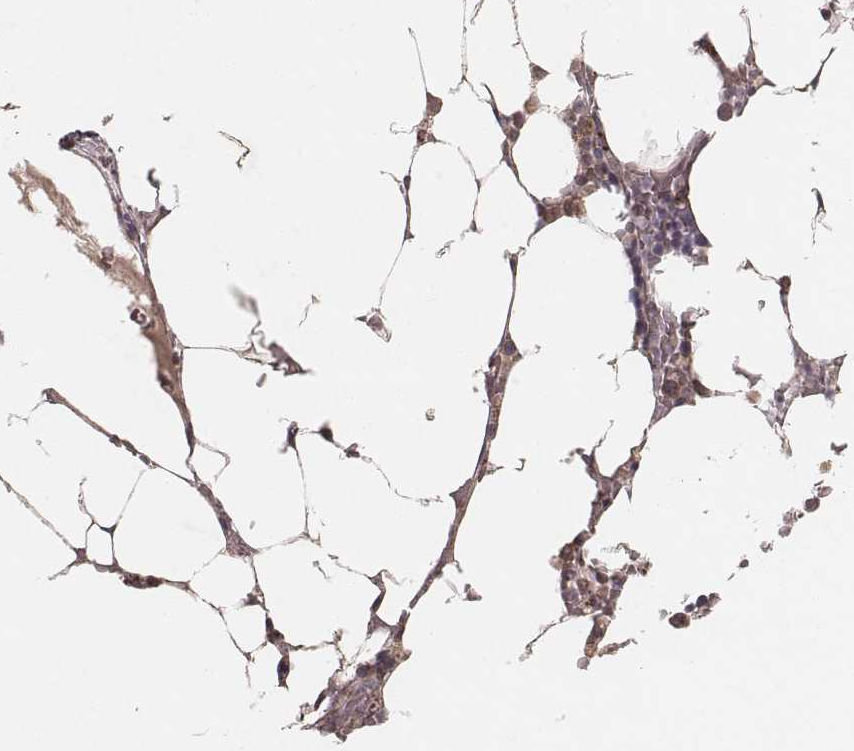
{"staining": {"intensity": "moderate", "quantity": "<25%", "location": "cytoplasmic/membranous"}, "tissue": "bone marrow", "cell_type": "Hematopoietic cells", "image_type": "normal", "snomed": [{"axis": "morphology", "description": "Normal tissue, NOS"}, {"axis": "topography", "description": "Bone marrow"}], "caption": "Protein staining shows moderate cytoplasmic/membranous staining in about <25% of hematopoietic cells in unremarkable bone marrow. The staining was performed using DAB (3,3'-diaminobenzidine) to visualize the protein expression in brown, while the nuclei were stained in blue with hematoxylin (Magnification: 20x).", "gene": "NDUFA7", "patient": {"sex": "female", "age": 52}}